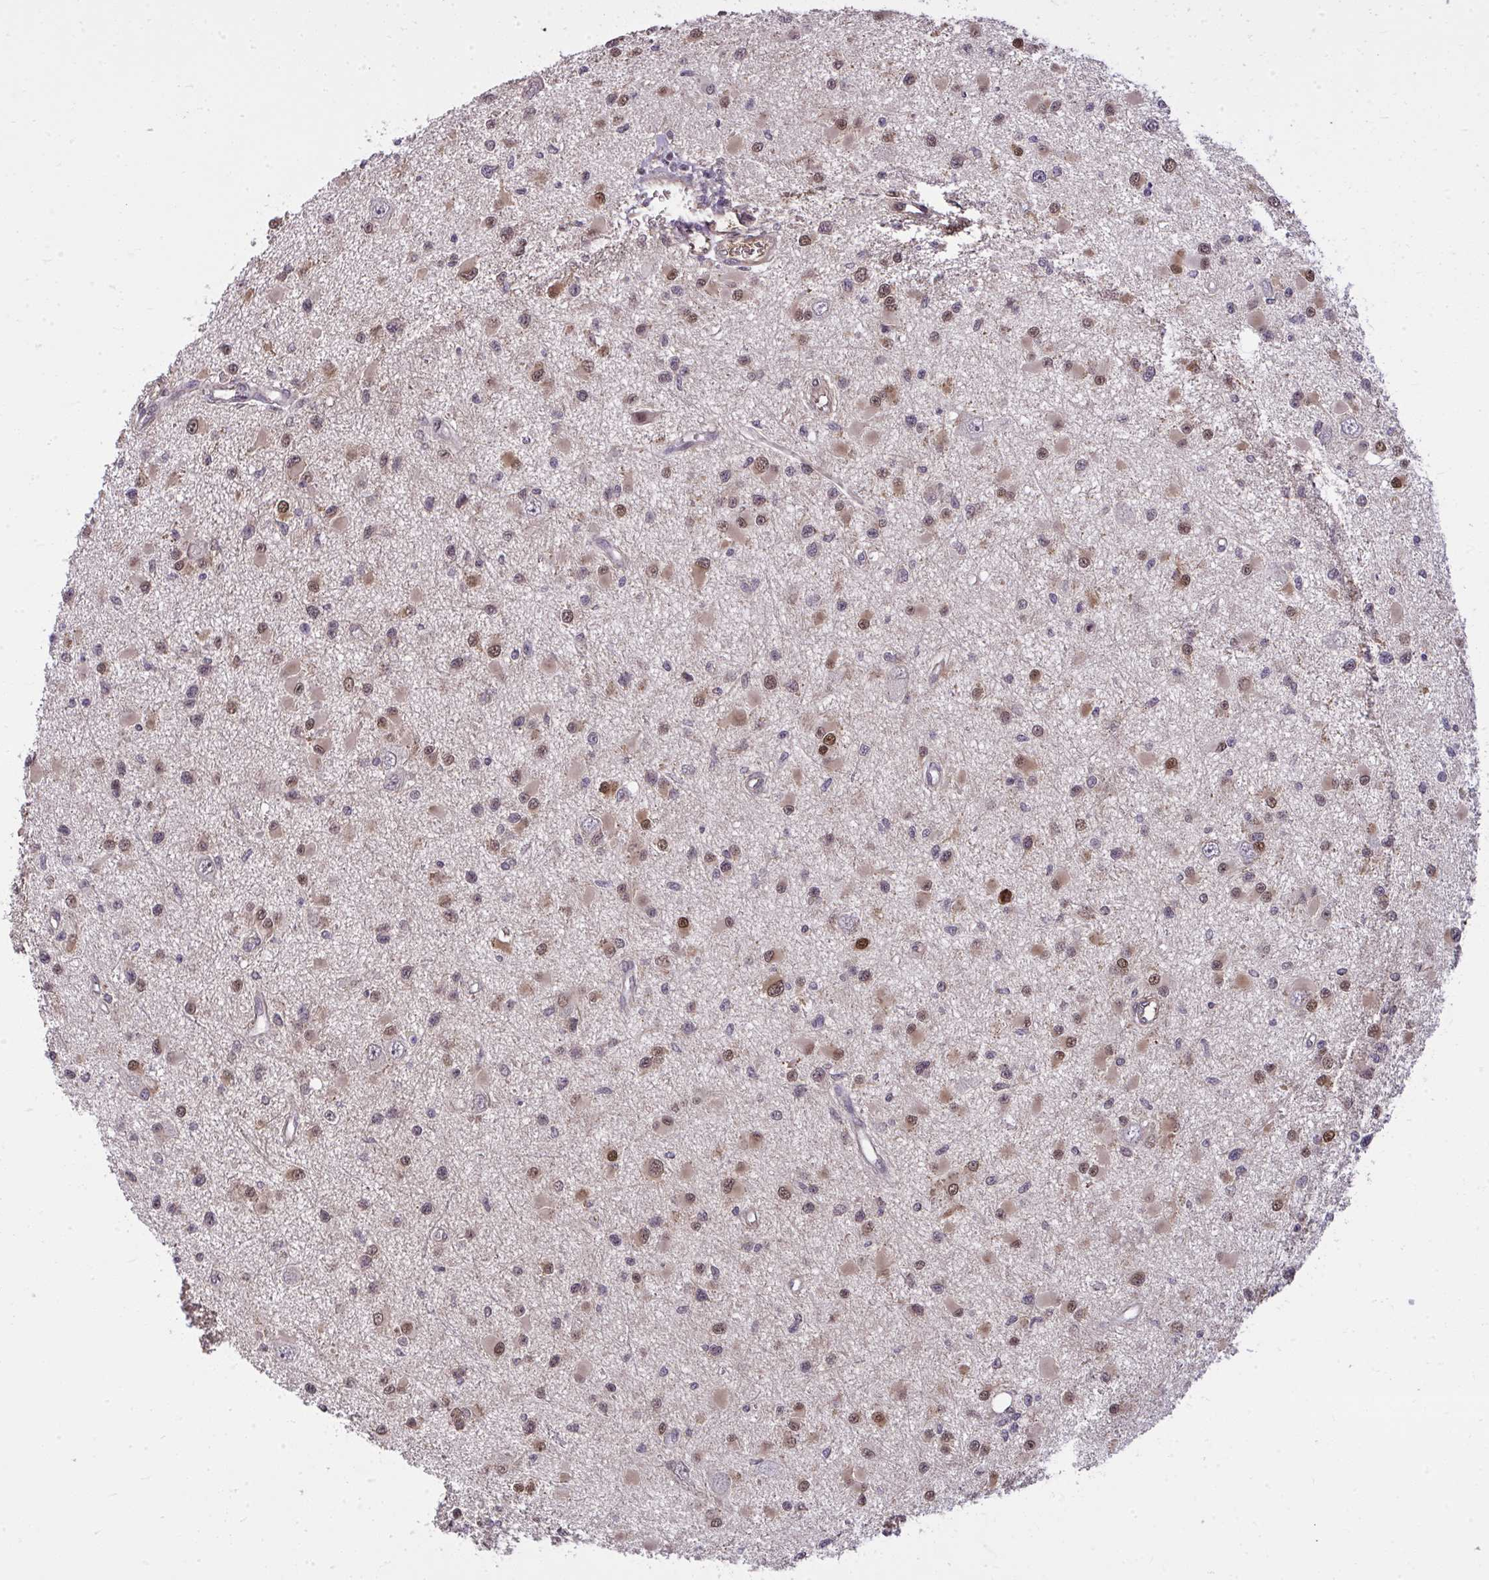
{"staining": {"intensity": "moderate", "quantity": ">75%", "location": "cytoplasmic/membranous,nuclear"}, "tissue": "glioma", "cell_type": "Tumor cells", "image_type": "cancer", "snomed": [{"axis": "morphology", "description": "Glioma, malignant, High grade"}, {"axis": "topography", "description": "Brain"}], "caption": "Immunohistochemical staining of human glioma demonstrates medium levels of moderate cytoplasmic/membranous and nuclear staining in approximately >75% of tumor cells.", "gene": "ZSCAN9", "patient": {"sex": "male", "age": 54}}